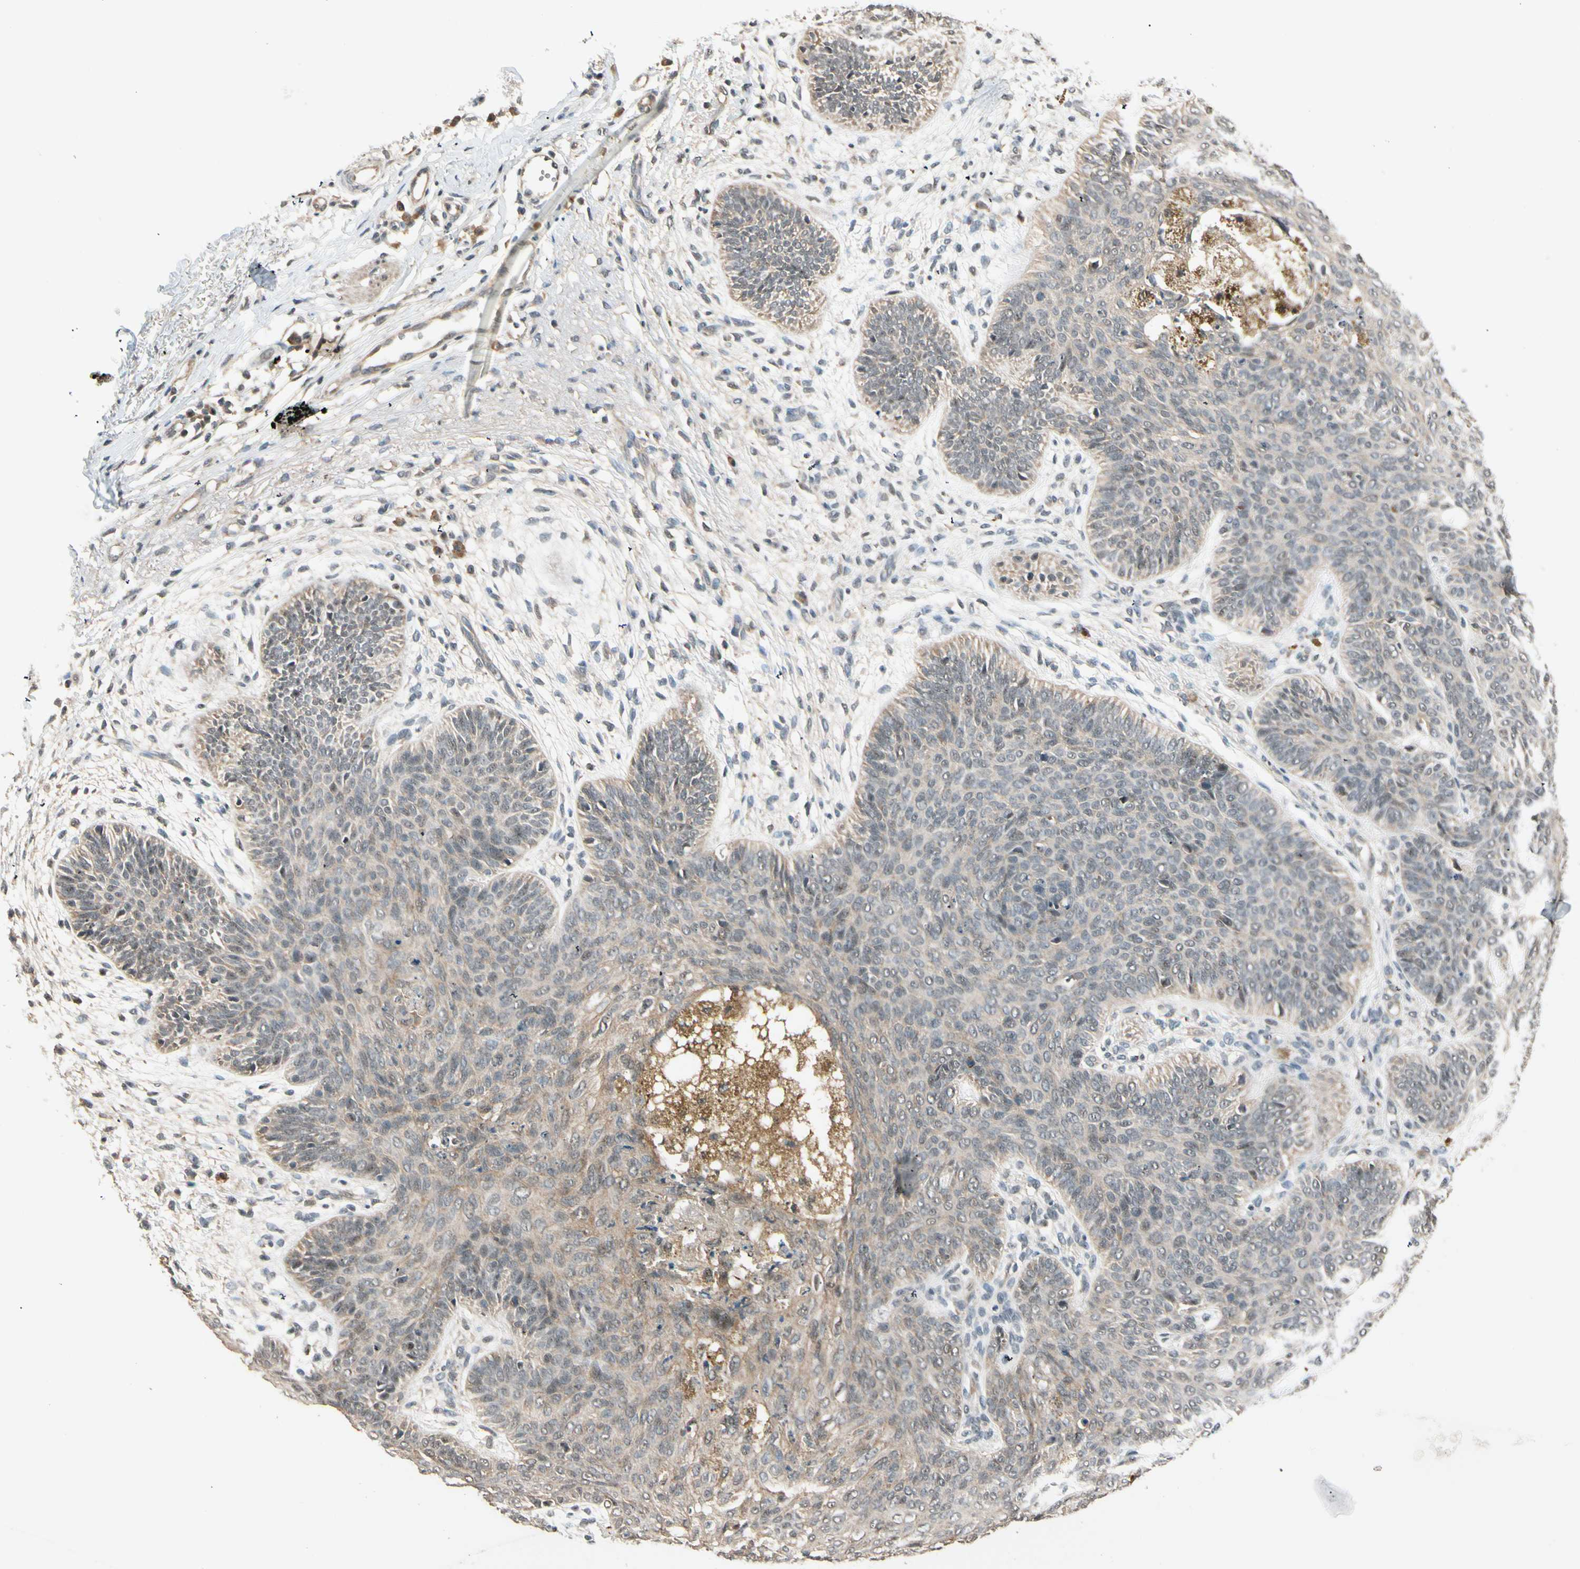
{"staining": {"intensity": "moderate", "quantity": ">75%", "location": "cytoplasmic/membranous,nuclear"}, "tissue": "skin cancer", "cell_type": "Tumor cells", "image_type": "cancer", "snomed": [{"axis": "morphology", "description": "Normal tissue, NOS"}, {"axis": "morphology", "description": "Basal cell carcinoma"}, {"axis": "topography", "description": "Skin"}], "caption": "Immunohistochemistry of skin cancer reveals medium levels of moderate cytoplasmic/membranous and nuclear expression in about >75% of tumor cells. (DAB (3,3'-diaminobenzidine) IHC with brightfield microscopy, high magnification).", "gene": "MCPH1", "patient": {"sex": "male", "age": 52}}